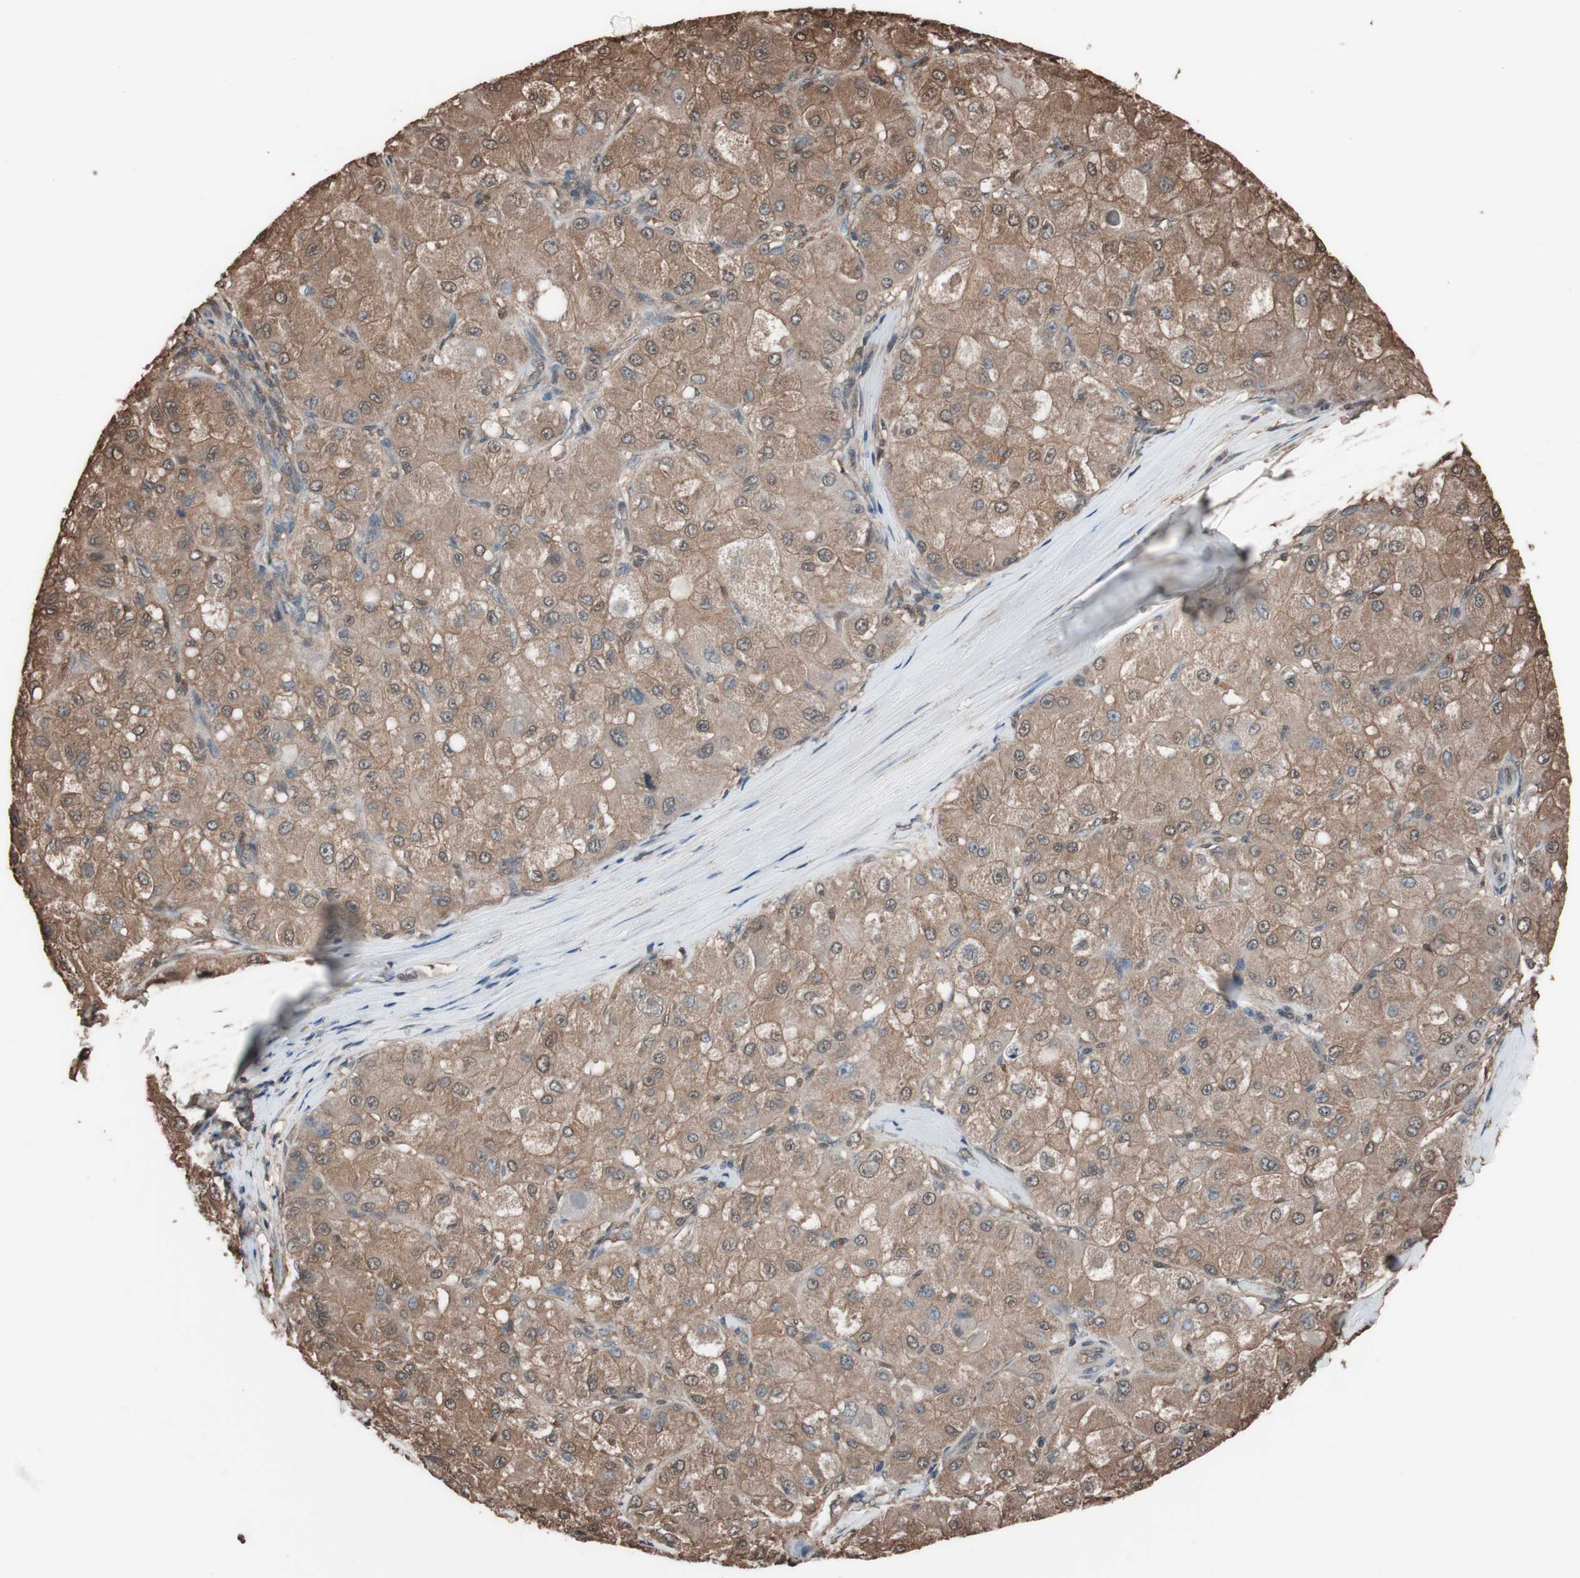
{"staining": {"intensity": "moderate", "quantity": ">75%", "location": "cytoplasmic/membranous"}, "tissue": "liver cancer", "cell_type": "Tumor cells", "image_type": "cancer", "snomed": [{"axis": "morphology", "description": "Carcinoma, Hepatocellular, NOS"}, {"axis": "topography", "description": "Liver"}], "caption": "Protein expression analysis of human liver cancer reveals moderate cytoplasmic/membranous staining in about >75% of tumor cells. Immunohistochemistry (ihc) stains the protein in brown and the nuclei are stained blue.", "gene": "CALM2", "patient": {"sex": "male", "age": 80}}